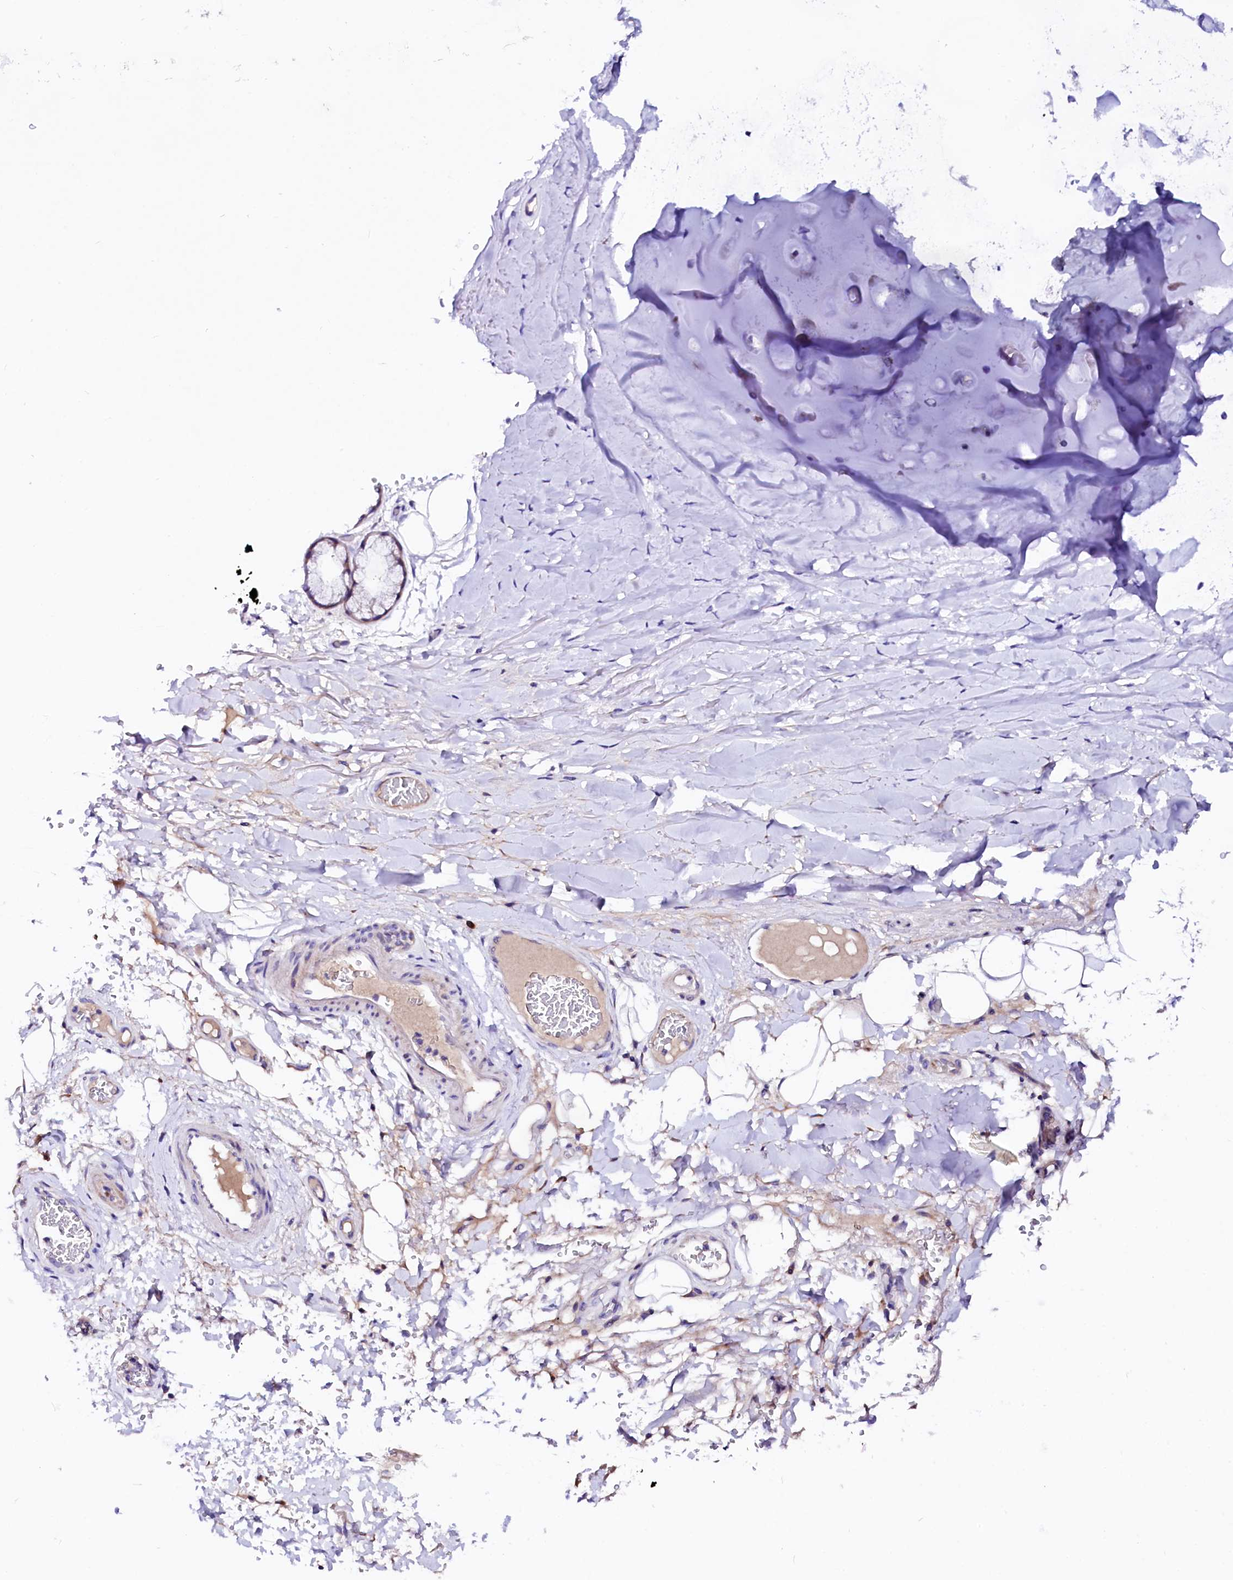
{"staining": {"intensity": "negative", "quantity": "none", "location": "none"}, "tissue": "adipose tissue", "cell_type": "Adipocytes", "image_type": "normal", "snomed": [{"axis": "morphology", "description": "Normal tissue, NOS"}, {"axis": "topography", "description": "Cartilage tissue"}], "caption": "DAB (3,3'-diaminobenzidine) immunohistochemical staining of benign adipose tissue exhibits no significant expression in adipocytes.", "gene": "BTBD16", "patient": {"sex": "female", "age": 63}}